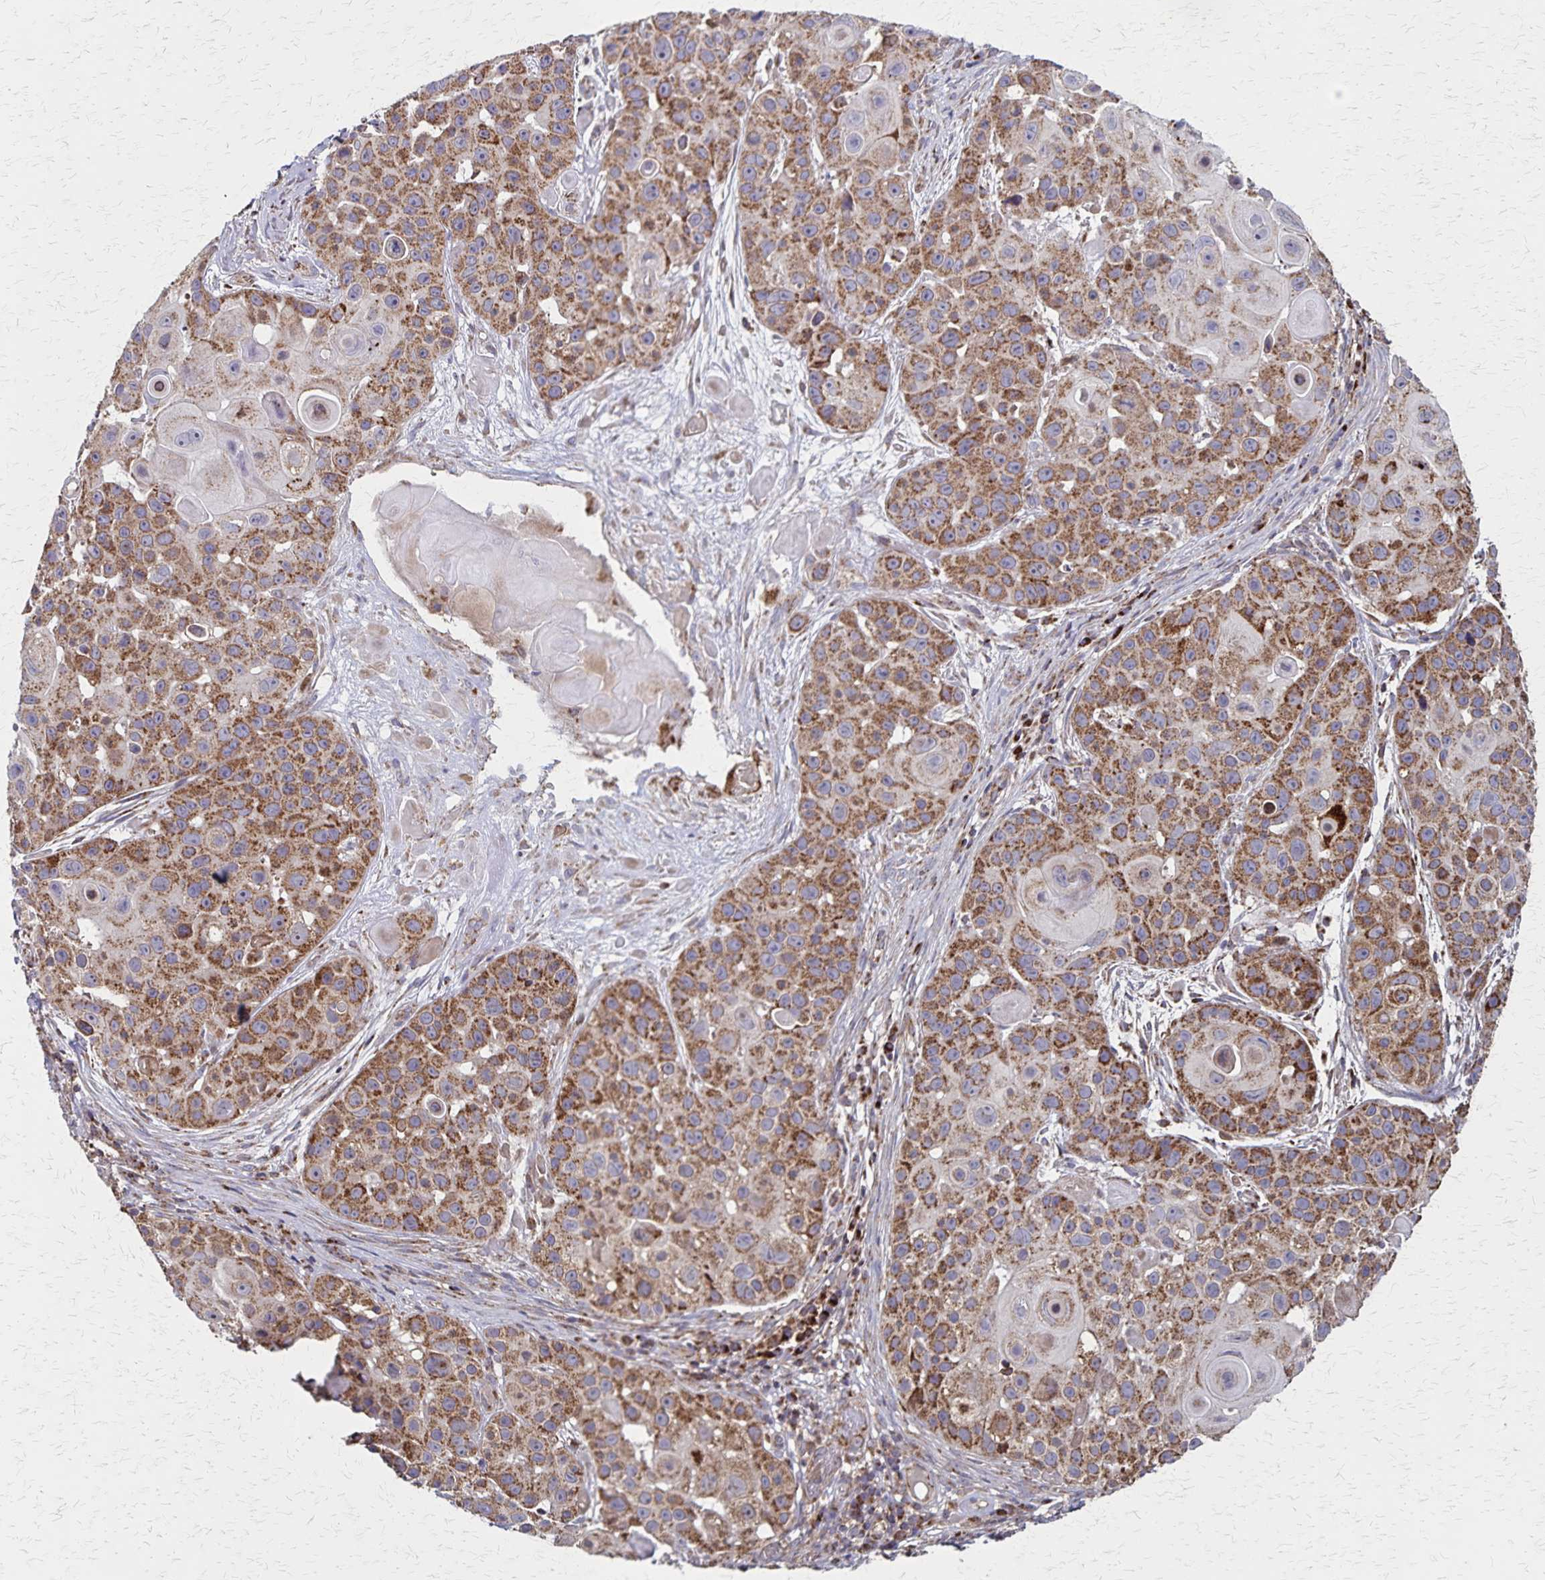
{"staining": {"intensity": "moderate", "quantity": ">75%", "location": "cytoplasmic/membranous"}, "tissue": "skin cancer", "cell_type": "Tumor cells", "image_type": "cancer", "snomed": [{"axis": "morphology", "description": "Squamous cell carcinoma, NOS"}, {"axis": "topography", "description": "Skin"}], "caption": "Immunohistochemistry image of human skin cancer (squamous cell carcinoma) stained for a protein (brown), which demonstrates medium levels of moderate cytoplasmic/membranous staining in about >75% of tumor cells.", "gene": "NFS1", "patient": {"sex": "male", "age": 92}}